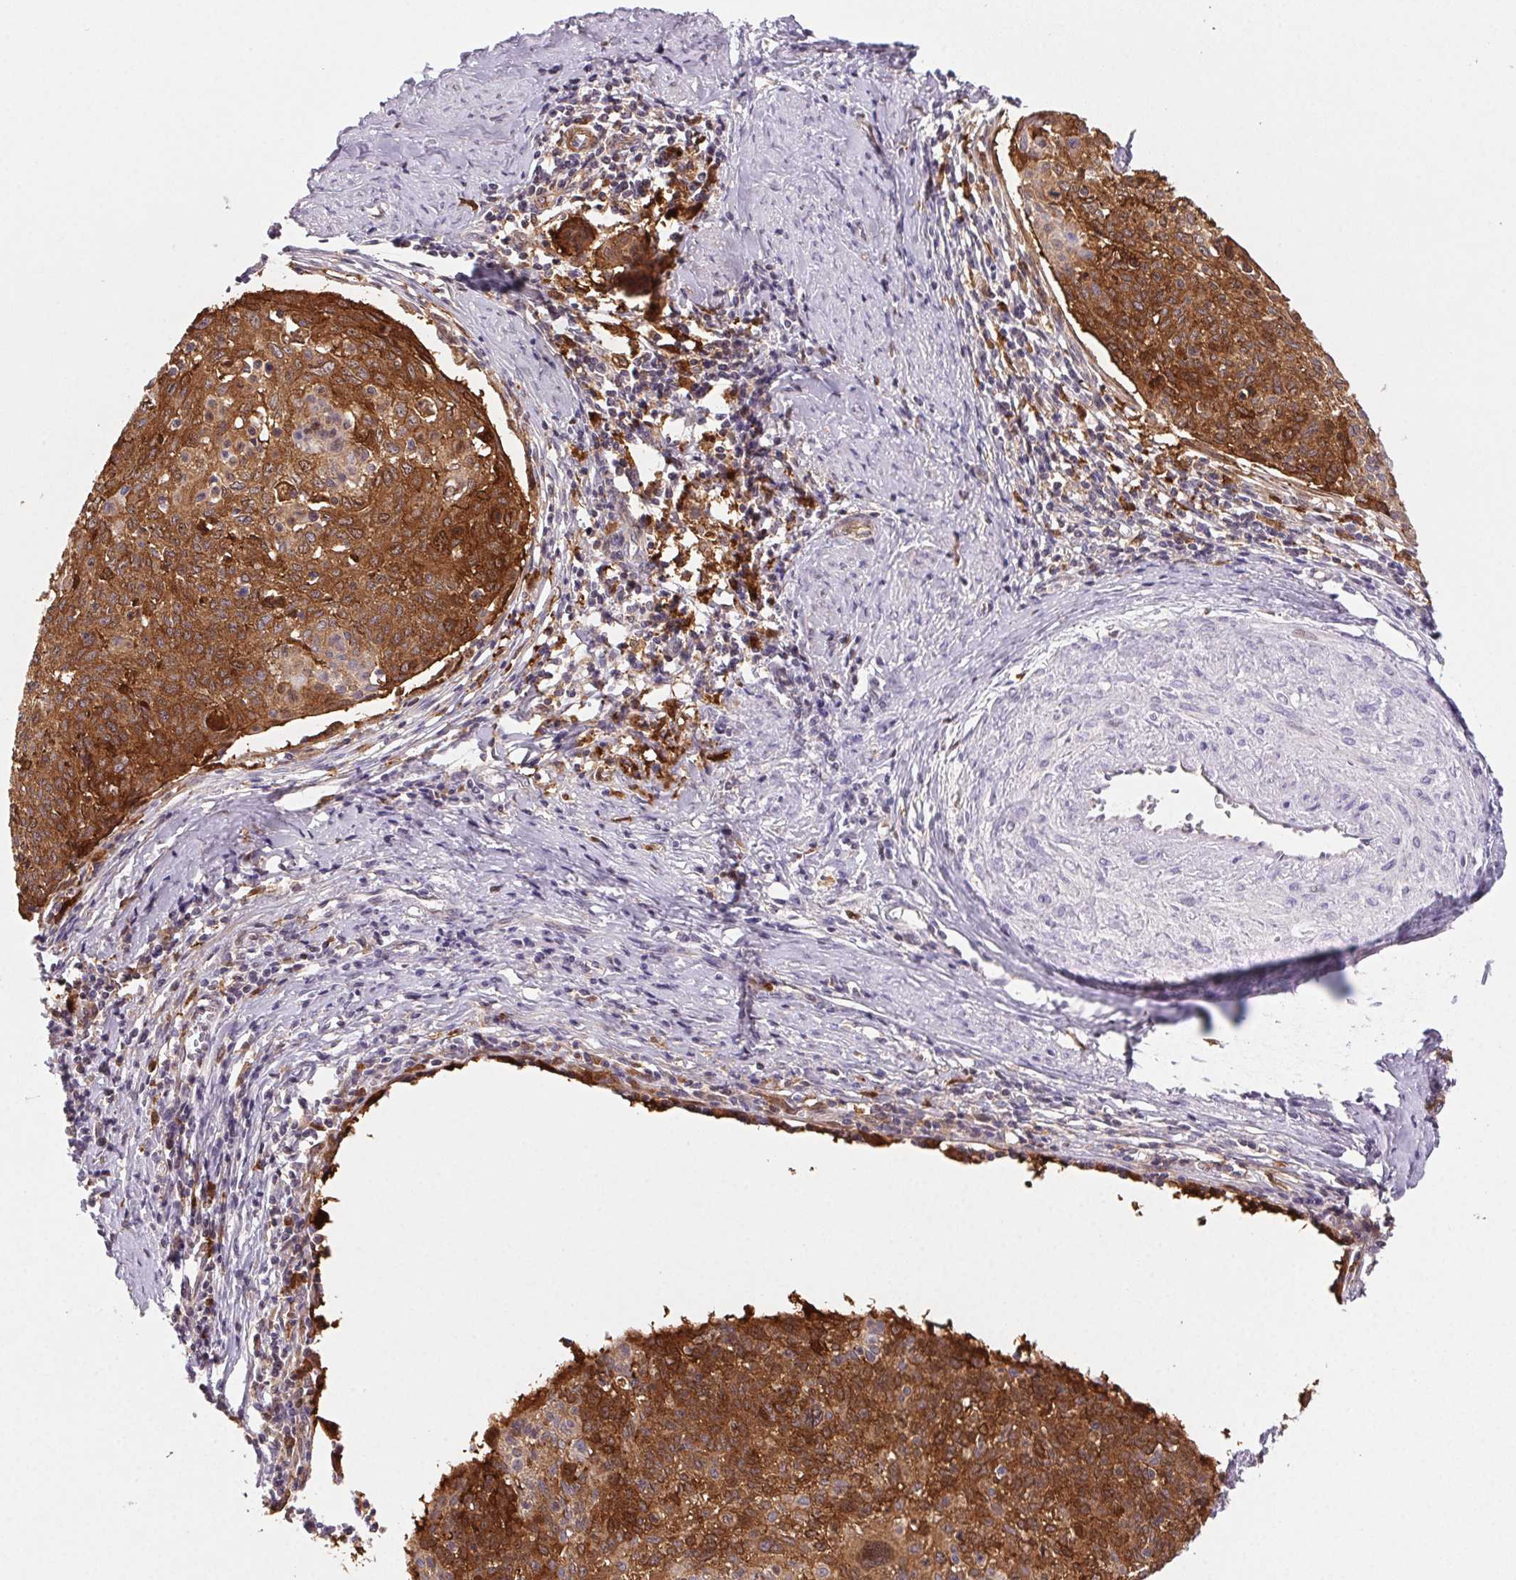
{"staining": {"intensity": "strong", "quantity": ">75%", "location": "cytoplasmic/membranous"}, "tissue": "cervical cancer", "cell_type": "Tumor cells", "image_type": "cancer", "snomed": [{"axis": "morphology", "description": "Squamous cell carcinoma, NOS"}, {"axis": "topography", "description": "Cervix"}], "caption": "A brown stain highlights strong cytoplasmic/membranous staining of a protein in human cervical cancer (squamous cell carcinoma) tumor cells.", "gene": "GBP1", "patient": {"sex": "female", "age": 49}}